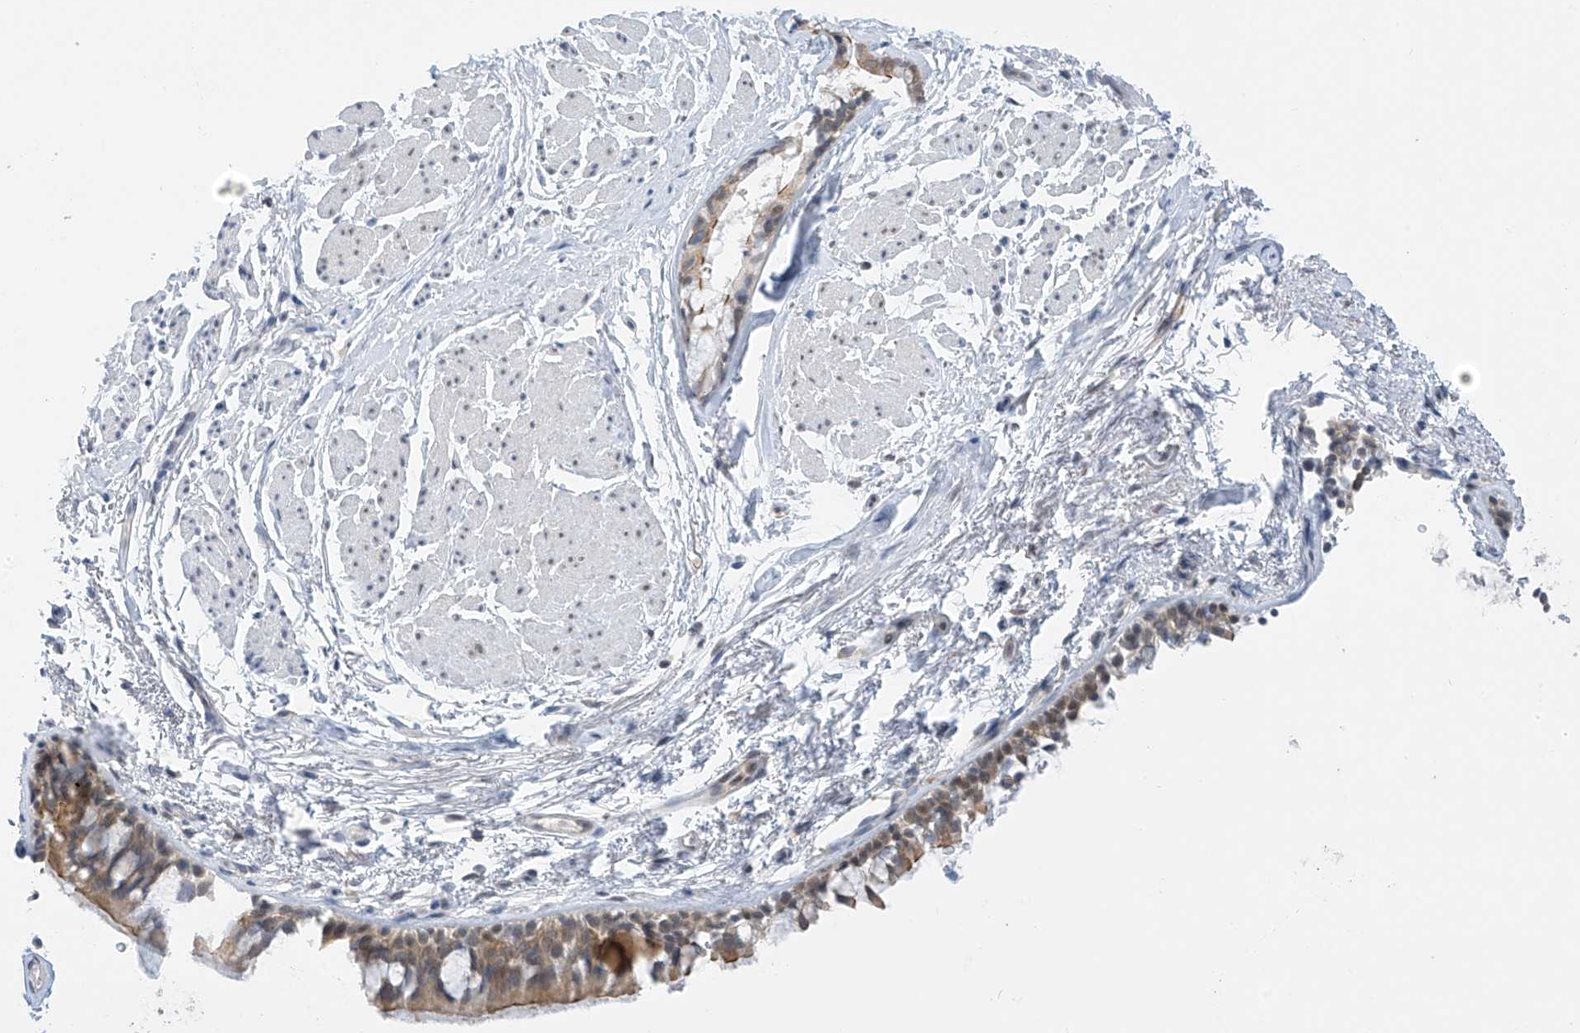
{"staining": {"intensity": "moderate", "quantity": ">75%", "location": "cytoplasmic/membranous"}, "tissue": "bronchus", "cell_type": "Respiratory epithelial cells", "image_type": "normal", "snomed": [{"axis": "morphology", "description": "Normal tissue, NOS"}, {"axis": "topography", "description": "Cartilage tissue"}, {"axis": "topography", "description": "Bronchus"}], "caption": "This histopathology image demonstrates IHC staining of benign bronchus, with medium moderate cytoplasmic/membranous positivity in about >75% of respiratory epithelial cells.", "gene": "APLF", "patient": {"sex": "female", "age": 73}}